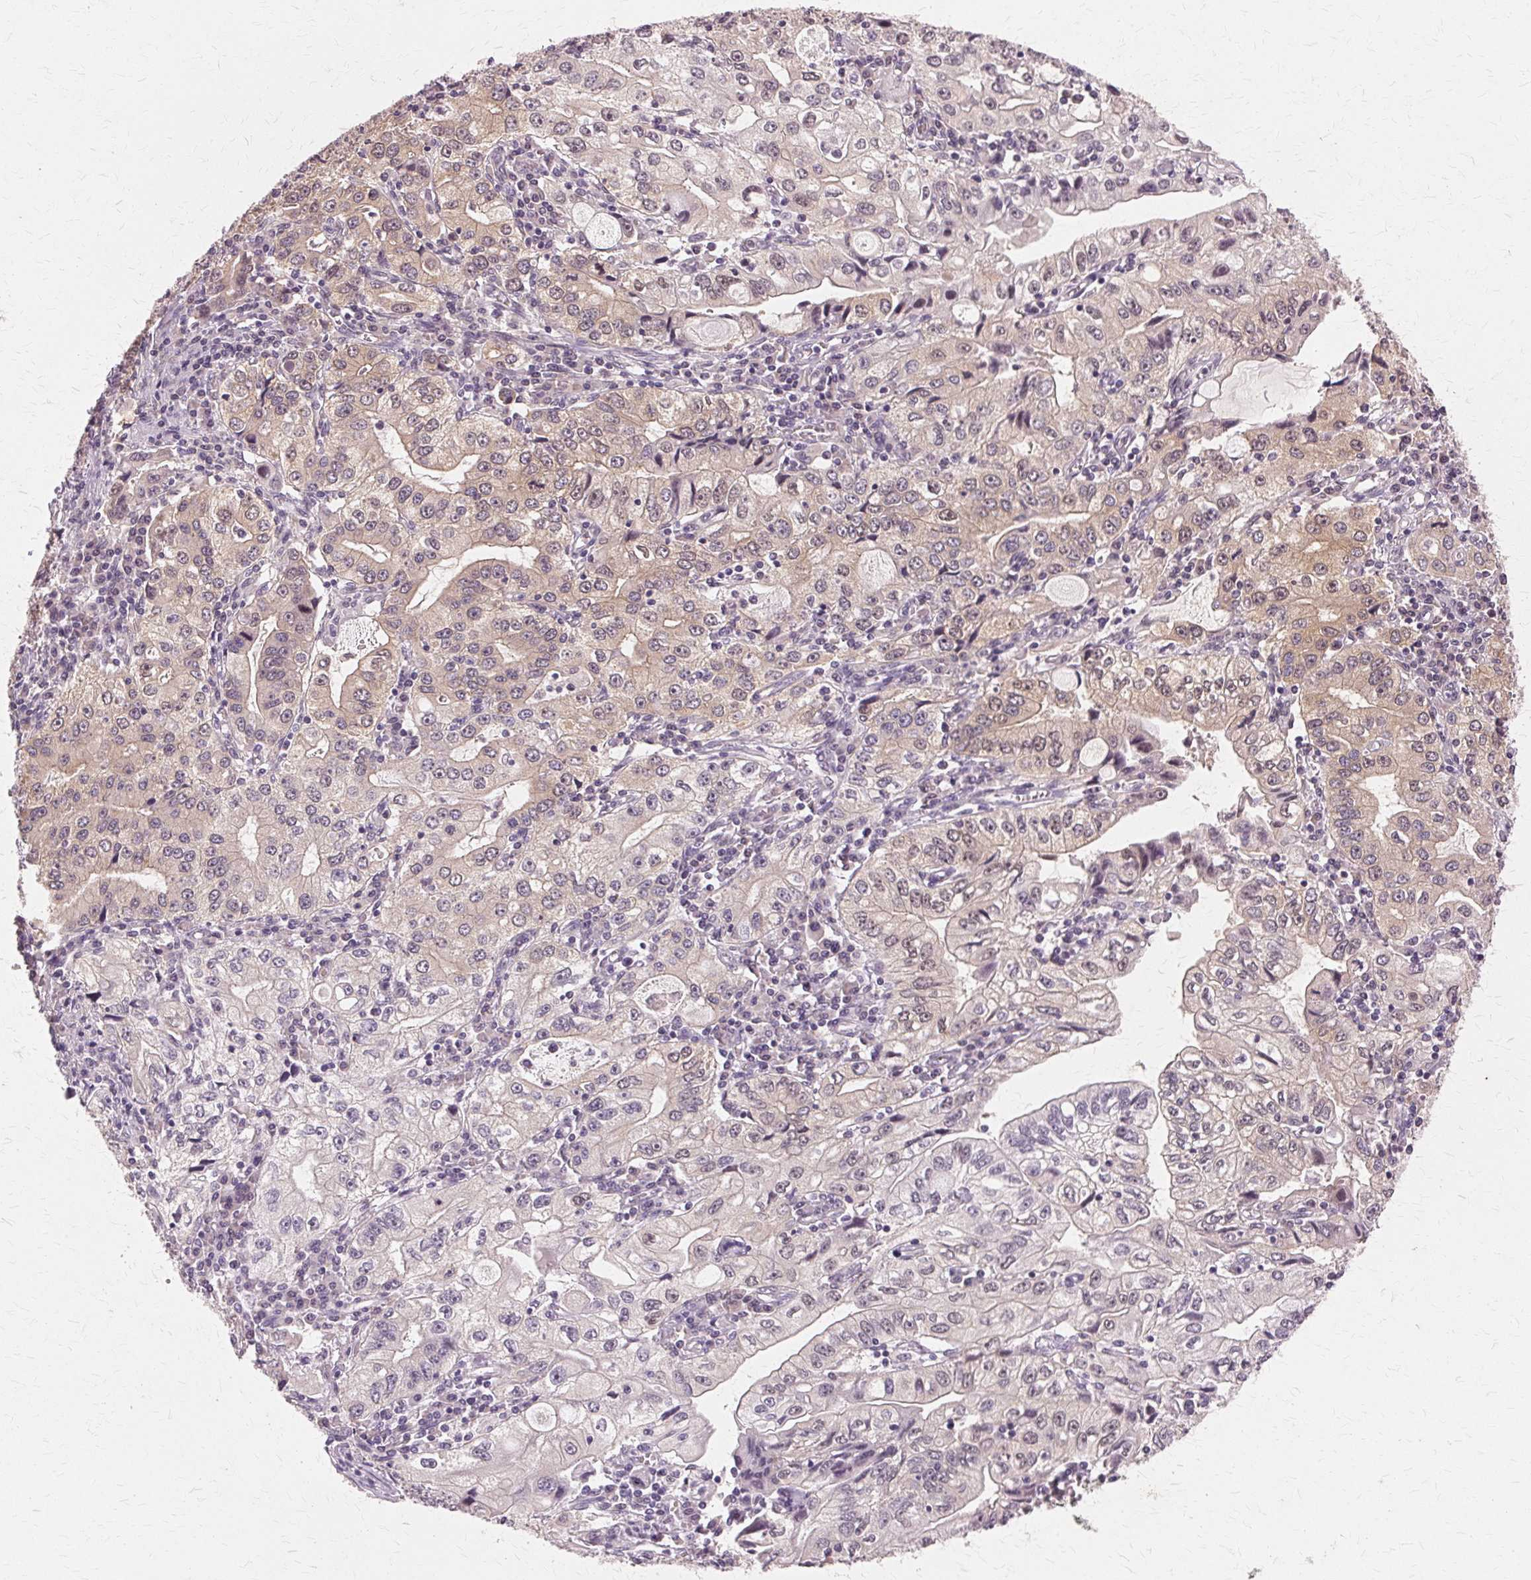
{"staining": {"intensity": "weak", "quantity": "25%-75%", "location": "cytoplasmic/membranous,nuclear"}, "tissue": "stomach cancer", "cell_type": "Tumor cells", "image_type": "cancer", "snomed": [{"axis": "morphology", "description": "Adenocarcinoma, NOS"}, {"axis": "topography", "description": "Stomach, lower"}], "caption": "Human adenocarcinoma (stomach) stained with a brown dye demonstrates weak cytoplasmic/membranous and nuclear positive positivity in approximately 25%-75% of tumor cells.", "gene": "PRMT5", "patient": {"sex": "female", "age": 72}}